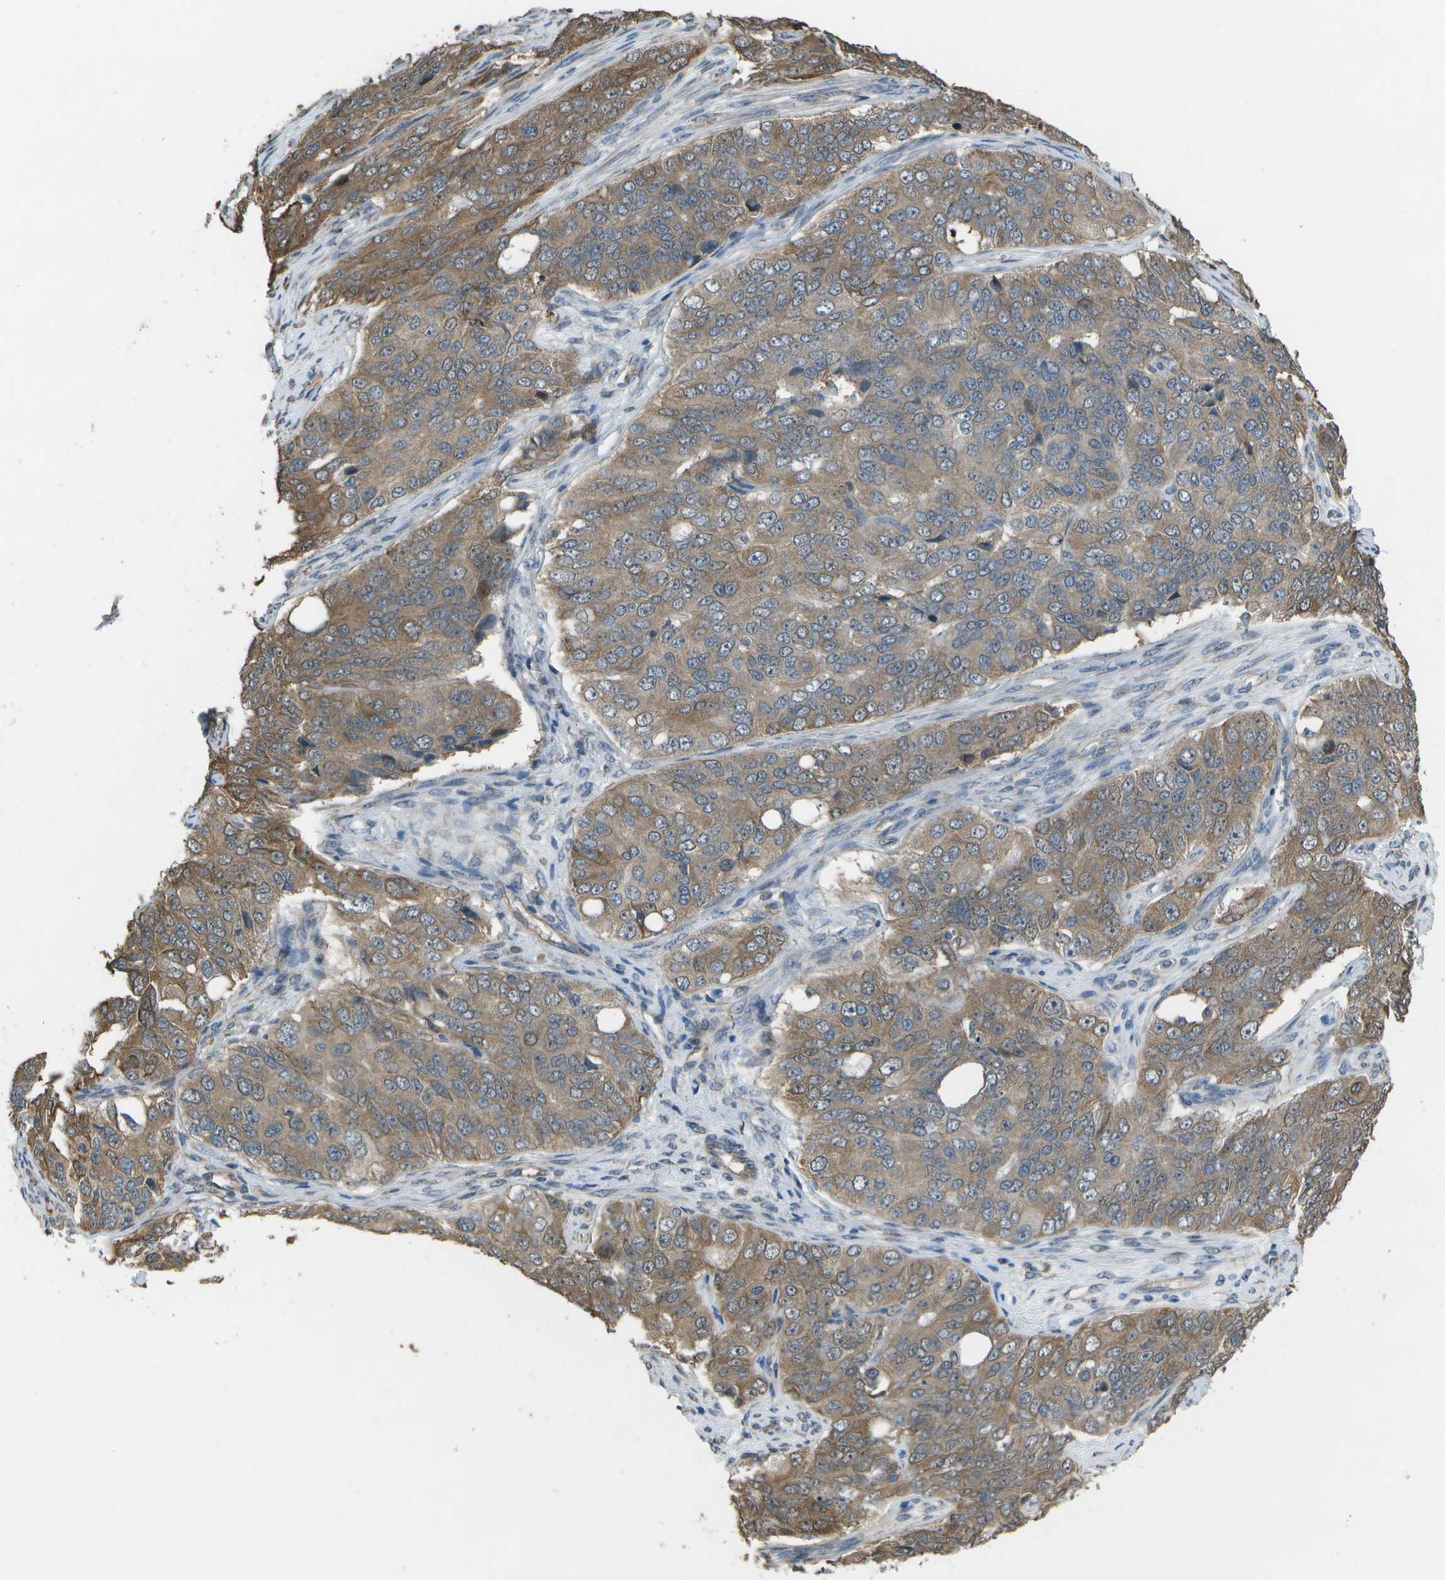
{"staining": {"intensity": "moderate", "quantity": ">75%", "location": "cytoplasmic/membranous"}, "tissue": "ovarian cancer", "cell_type": "Tumor cells", "image_type": "cancer", "snomed": [{"axis": "morphology", "description": "Carcinoma, endometroid"}, {"axis": "topography", "description": "Ovary"}], "caption": "Protein staining exhibits moderate cytoplasmic/membranous positivity in approximately >75% of tumor cells in ovarian cancer.", "gene": "CLNS1A", "patient": {"sex": "female", "age": 51}}